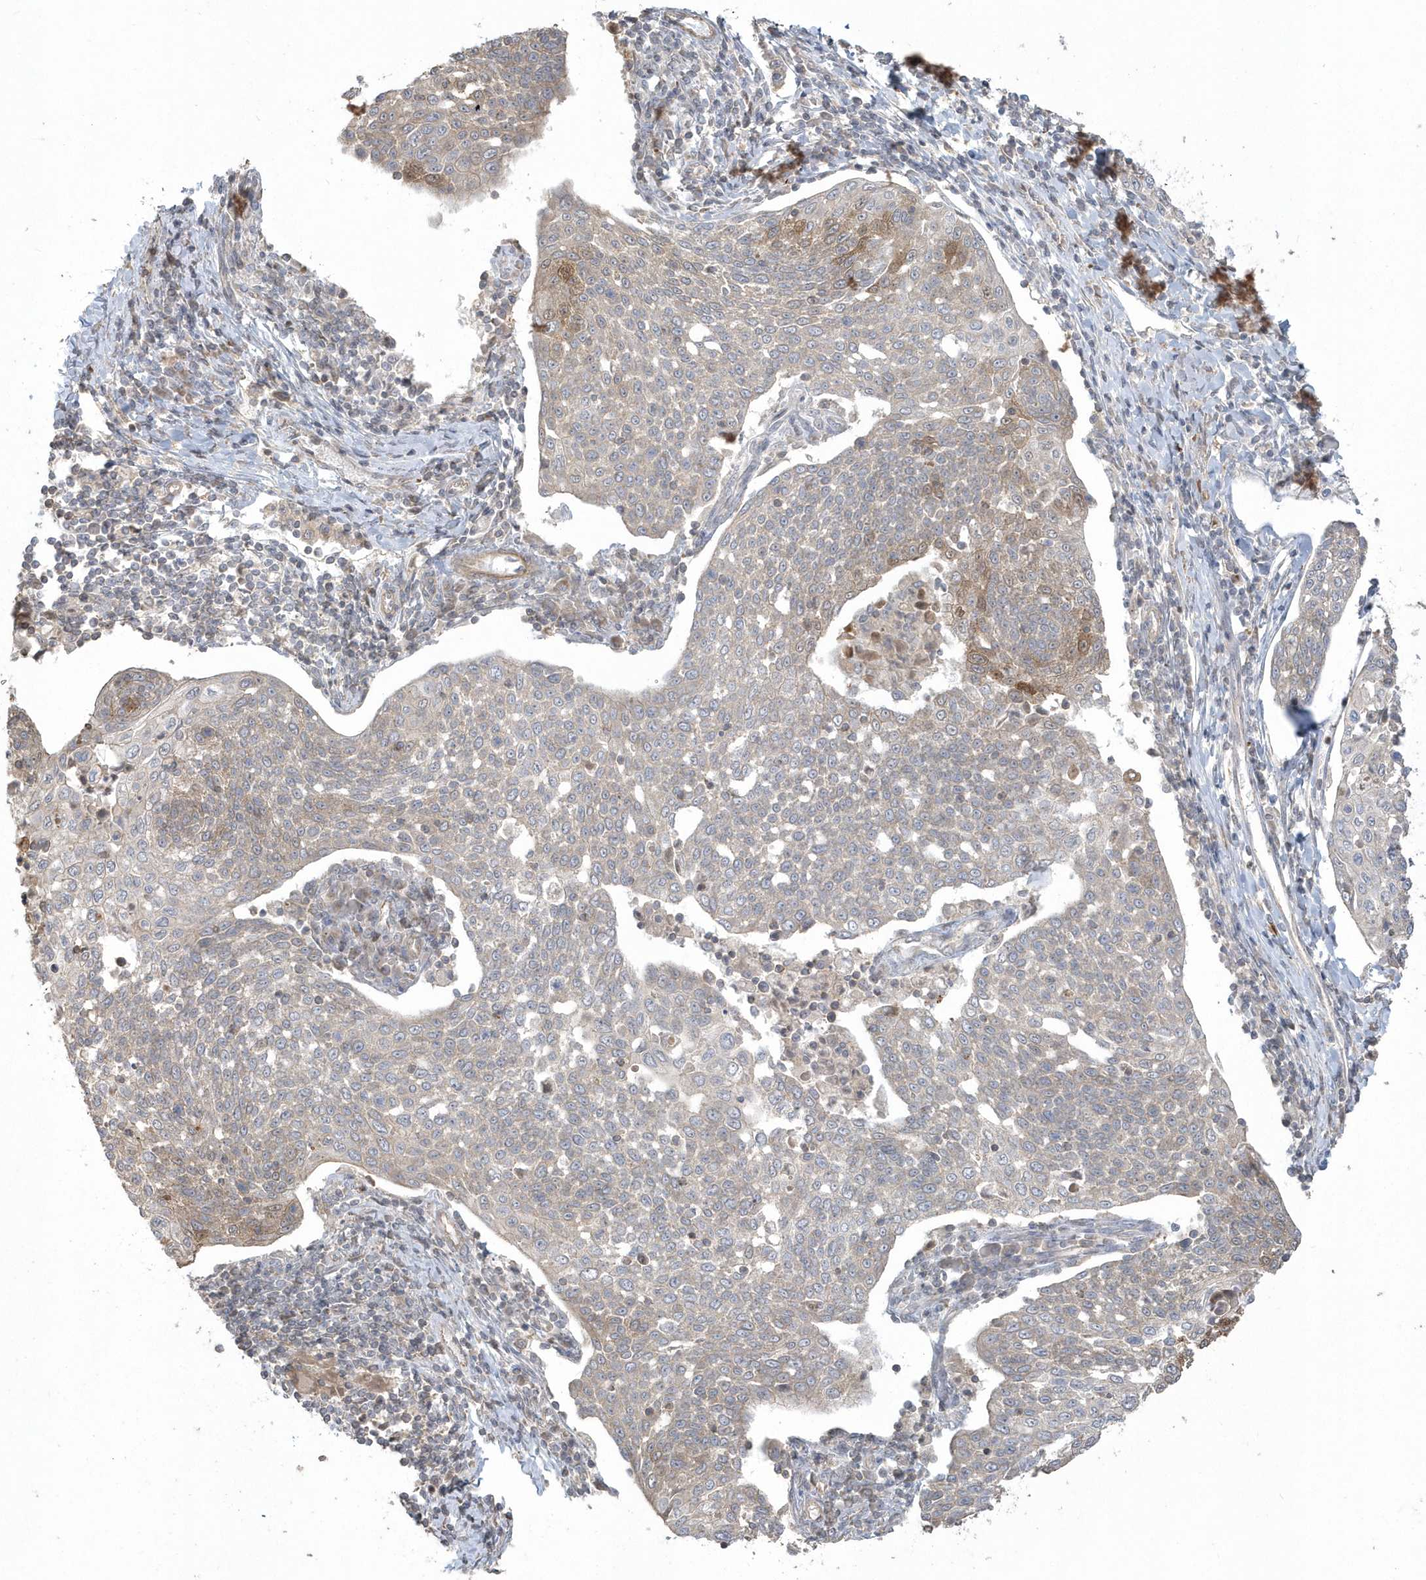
{"staining": {"intensity": "weak", "quantity": "<25%", "location": "cytoplasmic/membranous"}, "tissue": "cervical cancer", "cell_type": "Tumor cells", "image_type": "cancer", "snomed": [{"axis": "morphology", "description": "Squamous cell carcinoma, NOS"}, {"axis": "topography", "description": "Cervix"}], "caption": "Protein analysis of cervical cancer (squamous cell carcinoma) exhibits no significant staining in tumor cells.", "gene": "ARMC8", "patient": {"sex": "female", "age": 34}}